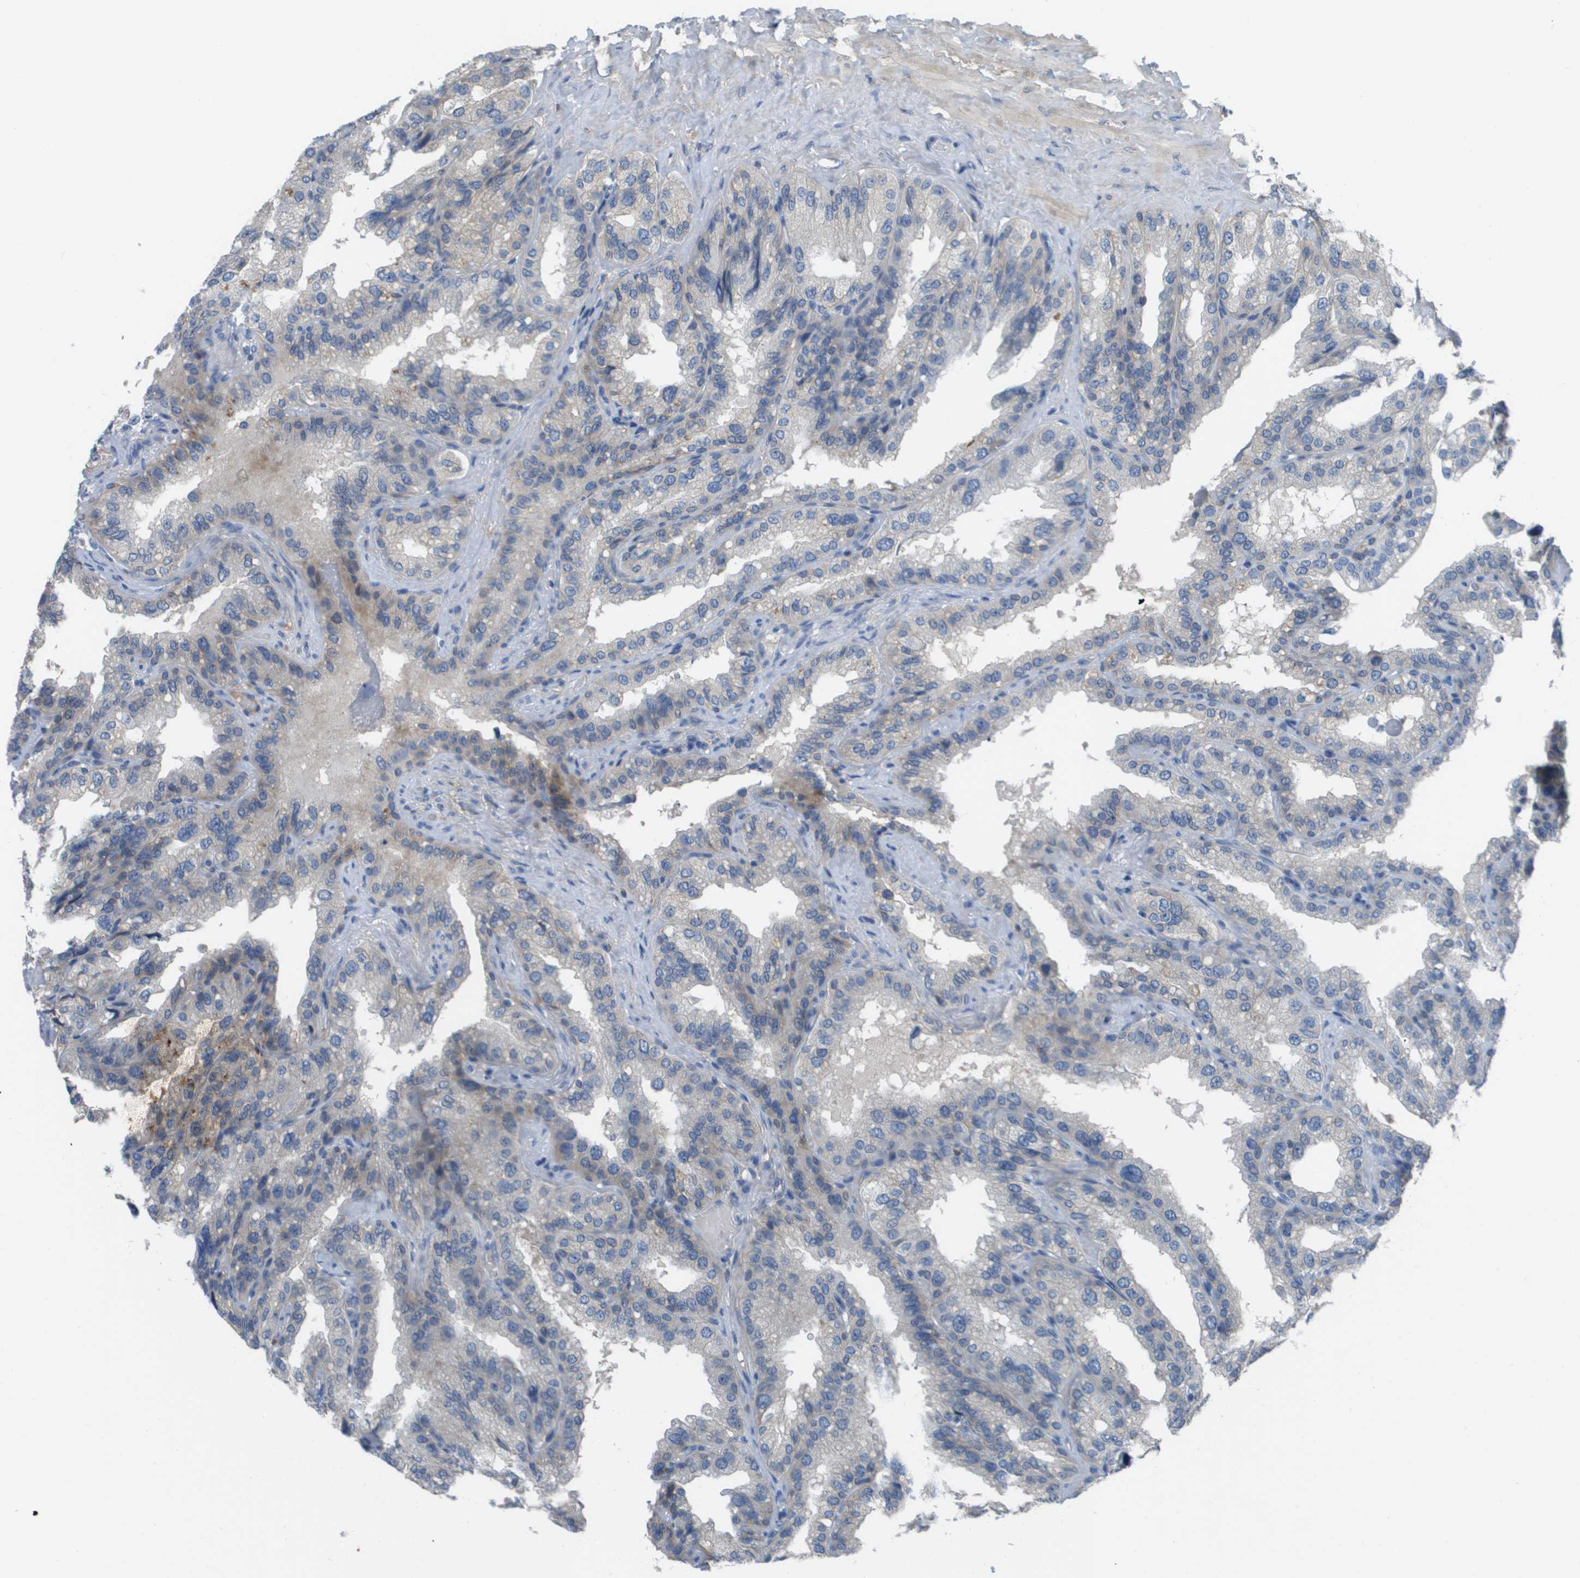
{"staining": {"intensity": "moderate", "quantity": "<25%", "location": "cytoplasmic/membranous"}, "tissue": "seminal vesicle", "cell_type": "Glandular cells", "image_type": "normal", "snomed": [{"axis": "morphology", "description": "Normal tissue, NOS"}, {"axis": "topography", "description": "Seminal veicle"}], "caption": "High-power microscopy captured an immunohistochemistry photomicrograph of unremarkable seminal vesicle, revealing moderate cytoplasmic/membranous staining in about <25% of glandular cells. The protein is stained brown, and the nuclei are stained in blue (DAB (3,3'-diaminobenzidine) IHC with brightfield microscopy, high magnification).", "gene": "NCS1", "patient": {"sex": "male", "age": 68}}